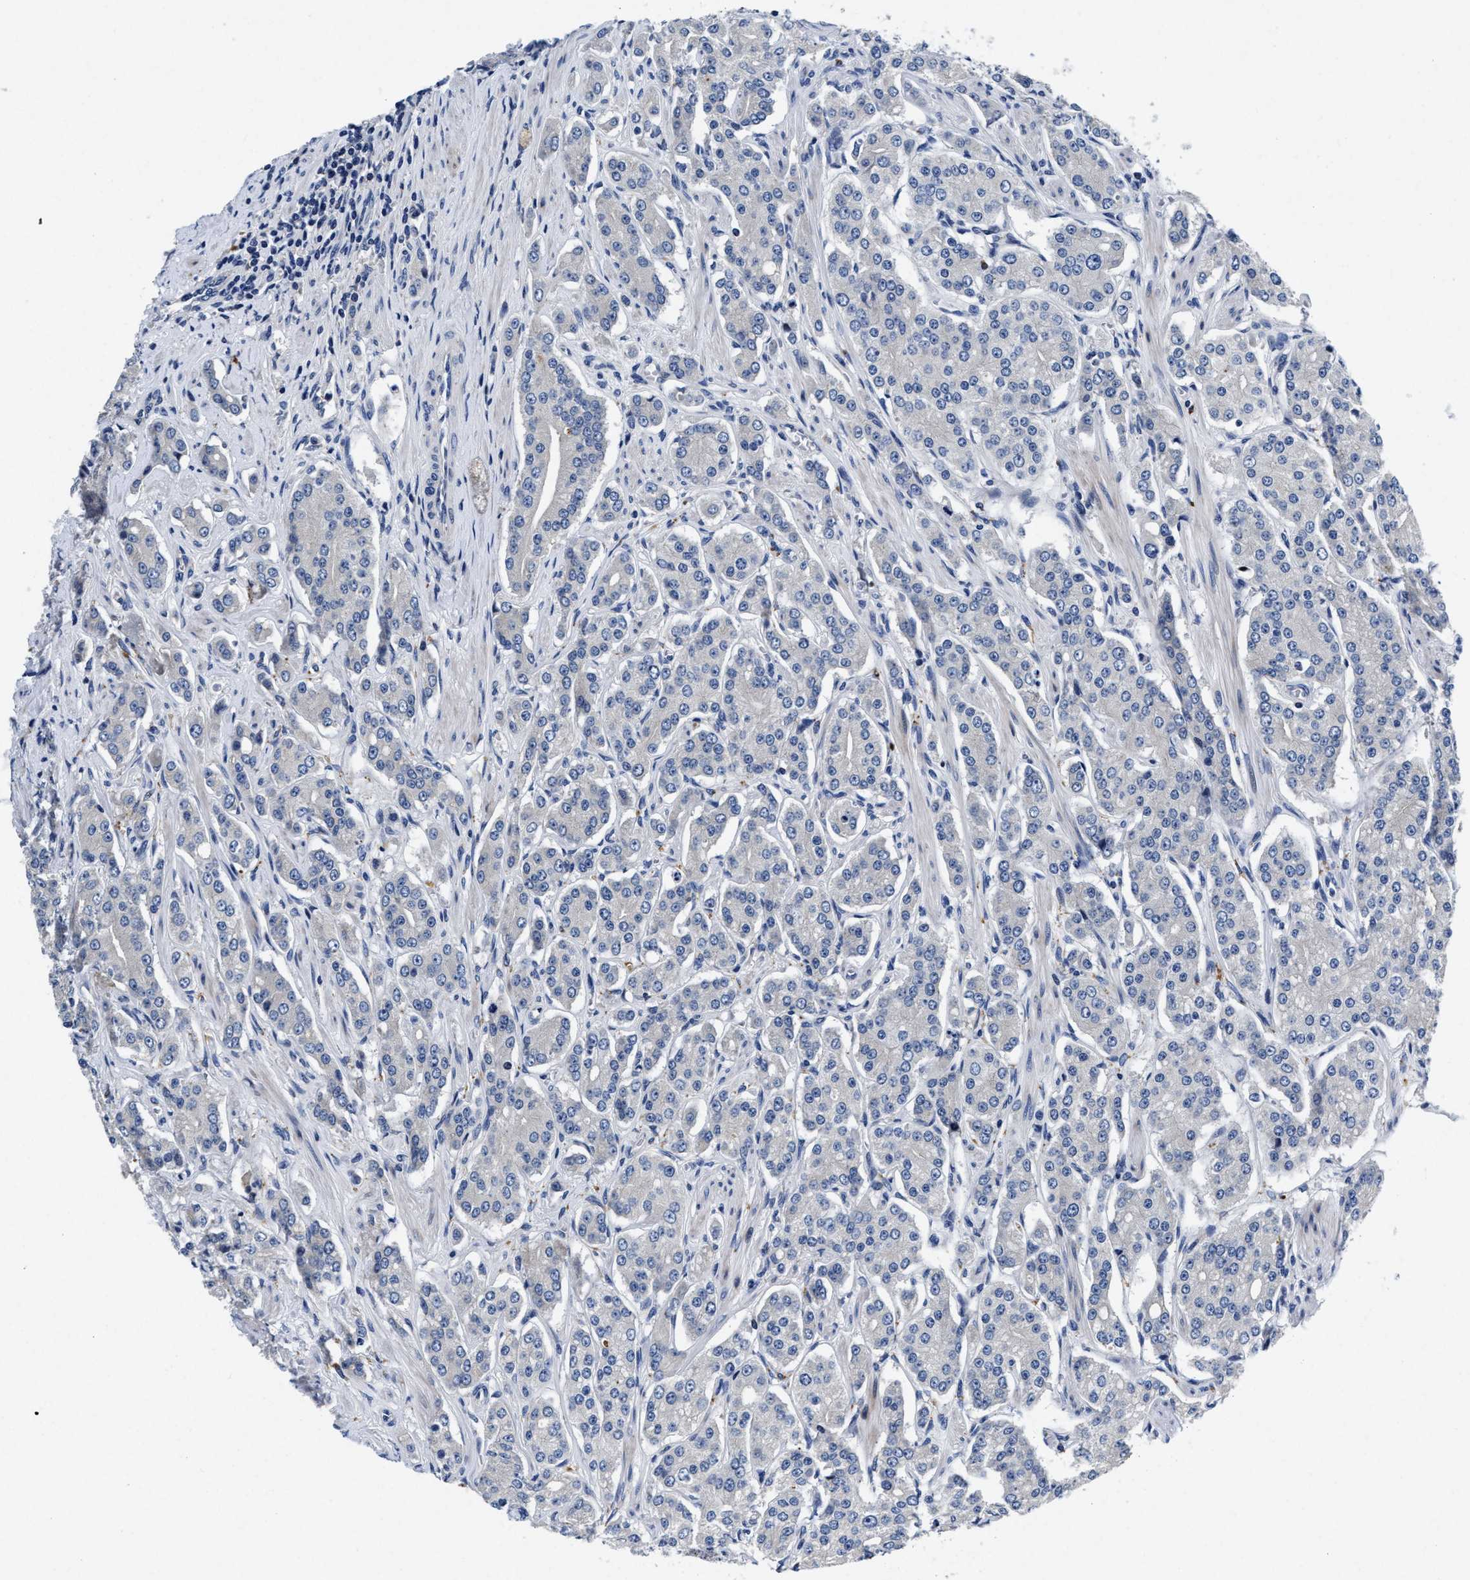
{"staining": {"intensity": "negative", "quantity": "none", "location": "none"}, "tissue": "prostate cancer", "cell_type": "Tumor cells", "image_type": "cancer", "snomed": [{"axis": "morphology", "description": "Adenocarcinoma, Low grade"}, {"axis": "topography", "description": "Prostate"}], "caption": "Protein analysis of prostate cancer demonstrates no significant positivity in tumor cells. (DAB (3,3'-diaminobenzidine) immunohistochemistry (IHC) visualized using brightfield microscopy, high magnification).", "gene": "LAD1", "patient": {"sex": "male", "age": 69}}